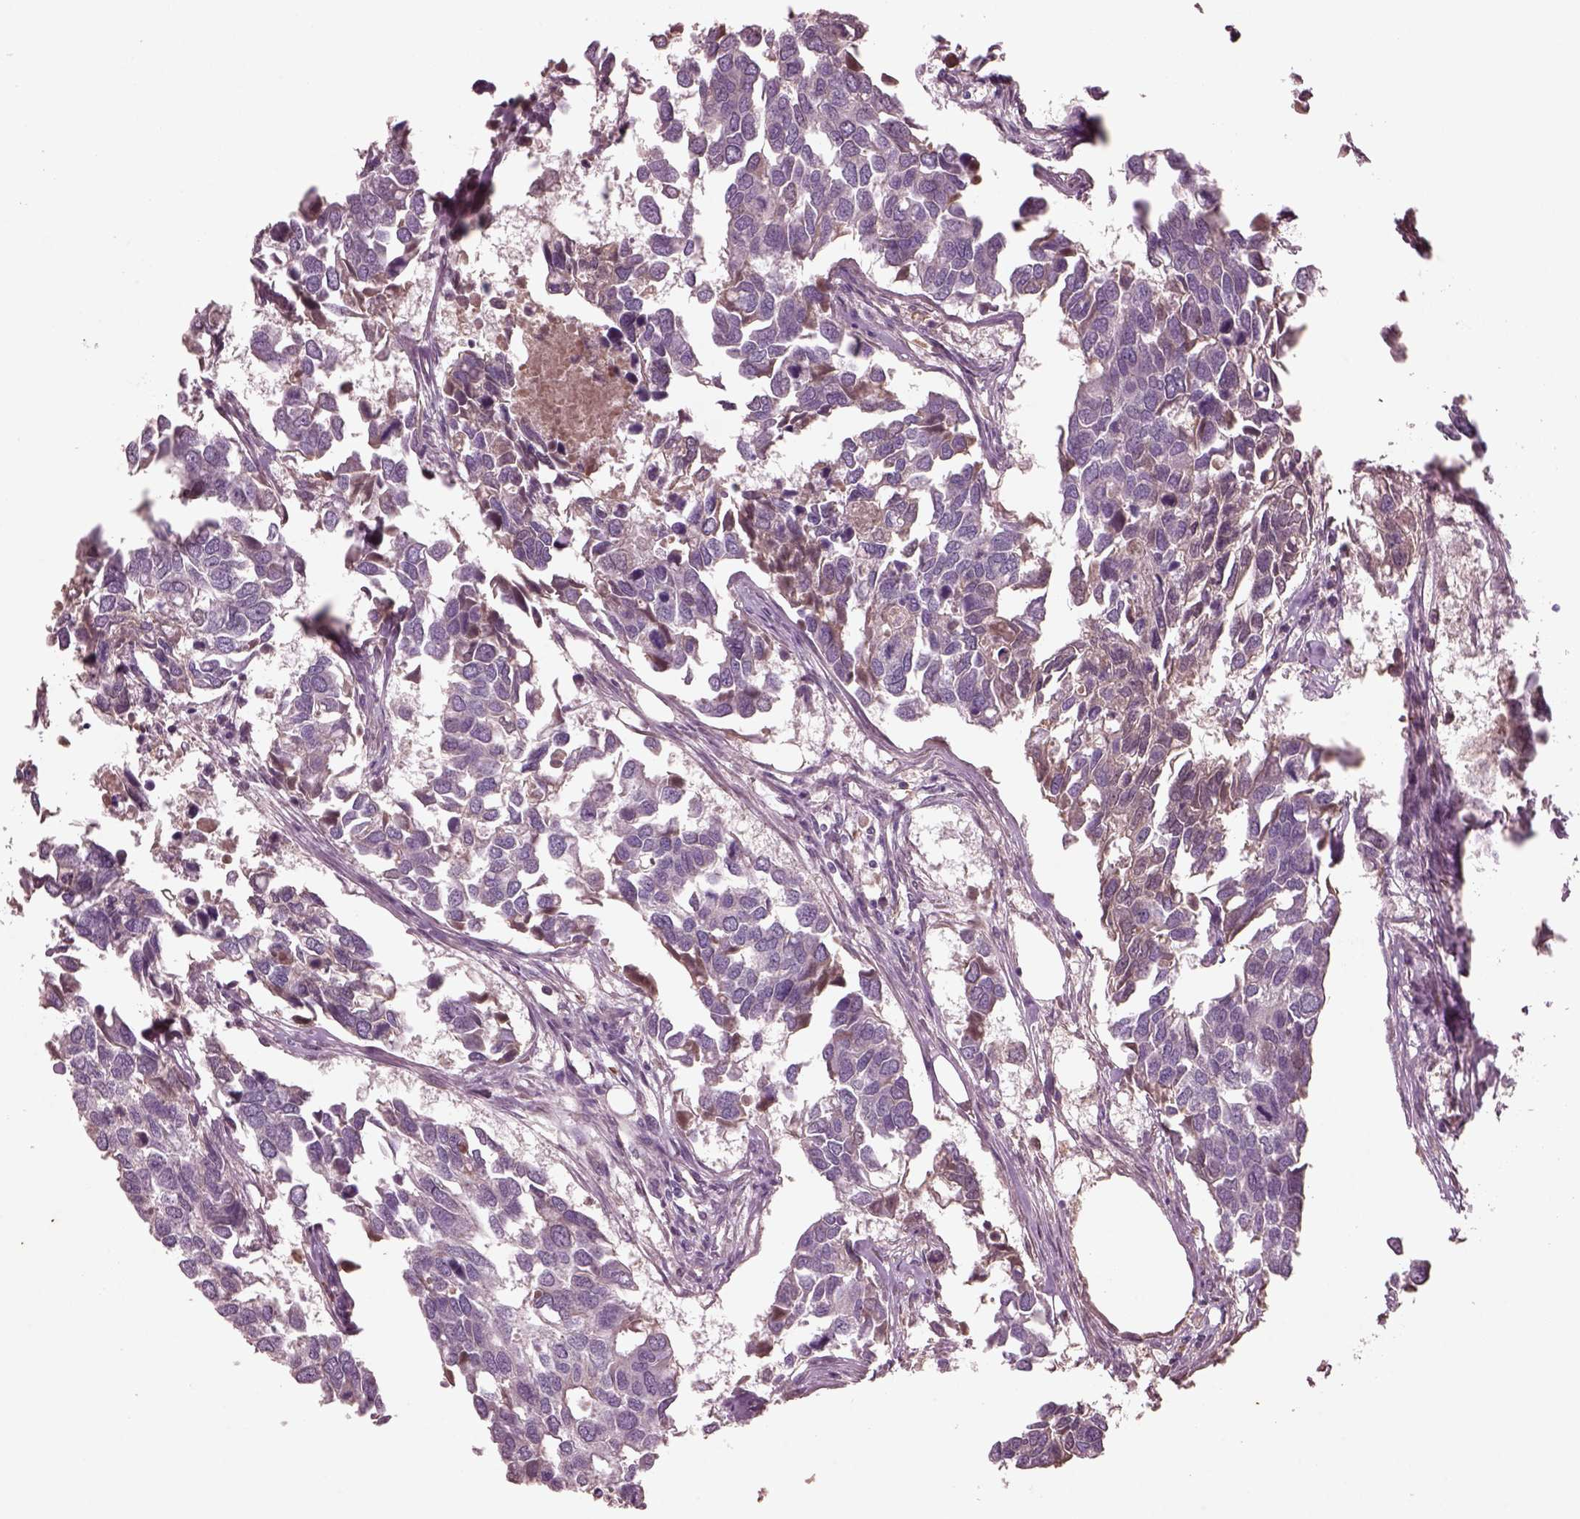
{"staining": {"intensity": "negative", "quantity": "none", "location": "none"}, "tissue": "breast cancer", "cell_type": "Tumor cells", "image_type": "cancer", "snomed": [{"axis": "morphology", "description": "Duct carcinoma"}, {"axis": "topography", "description": "Breast"}], "caption": "DAB immunohistochemical staining of human breast cancer (infiltrating ductal carcinoma) shows no significant positivity in tumor cells.", "gene": "PTX4", "patient": {"sex": "female", "age": 83}}